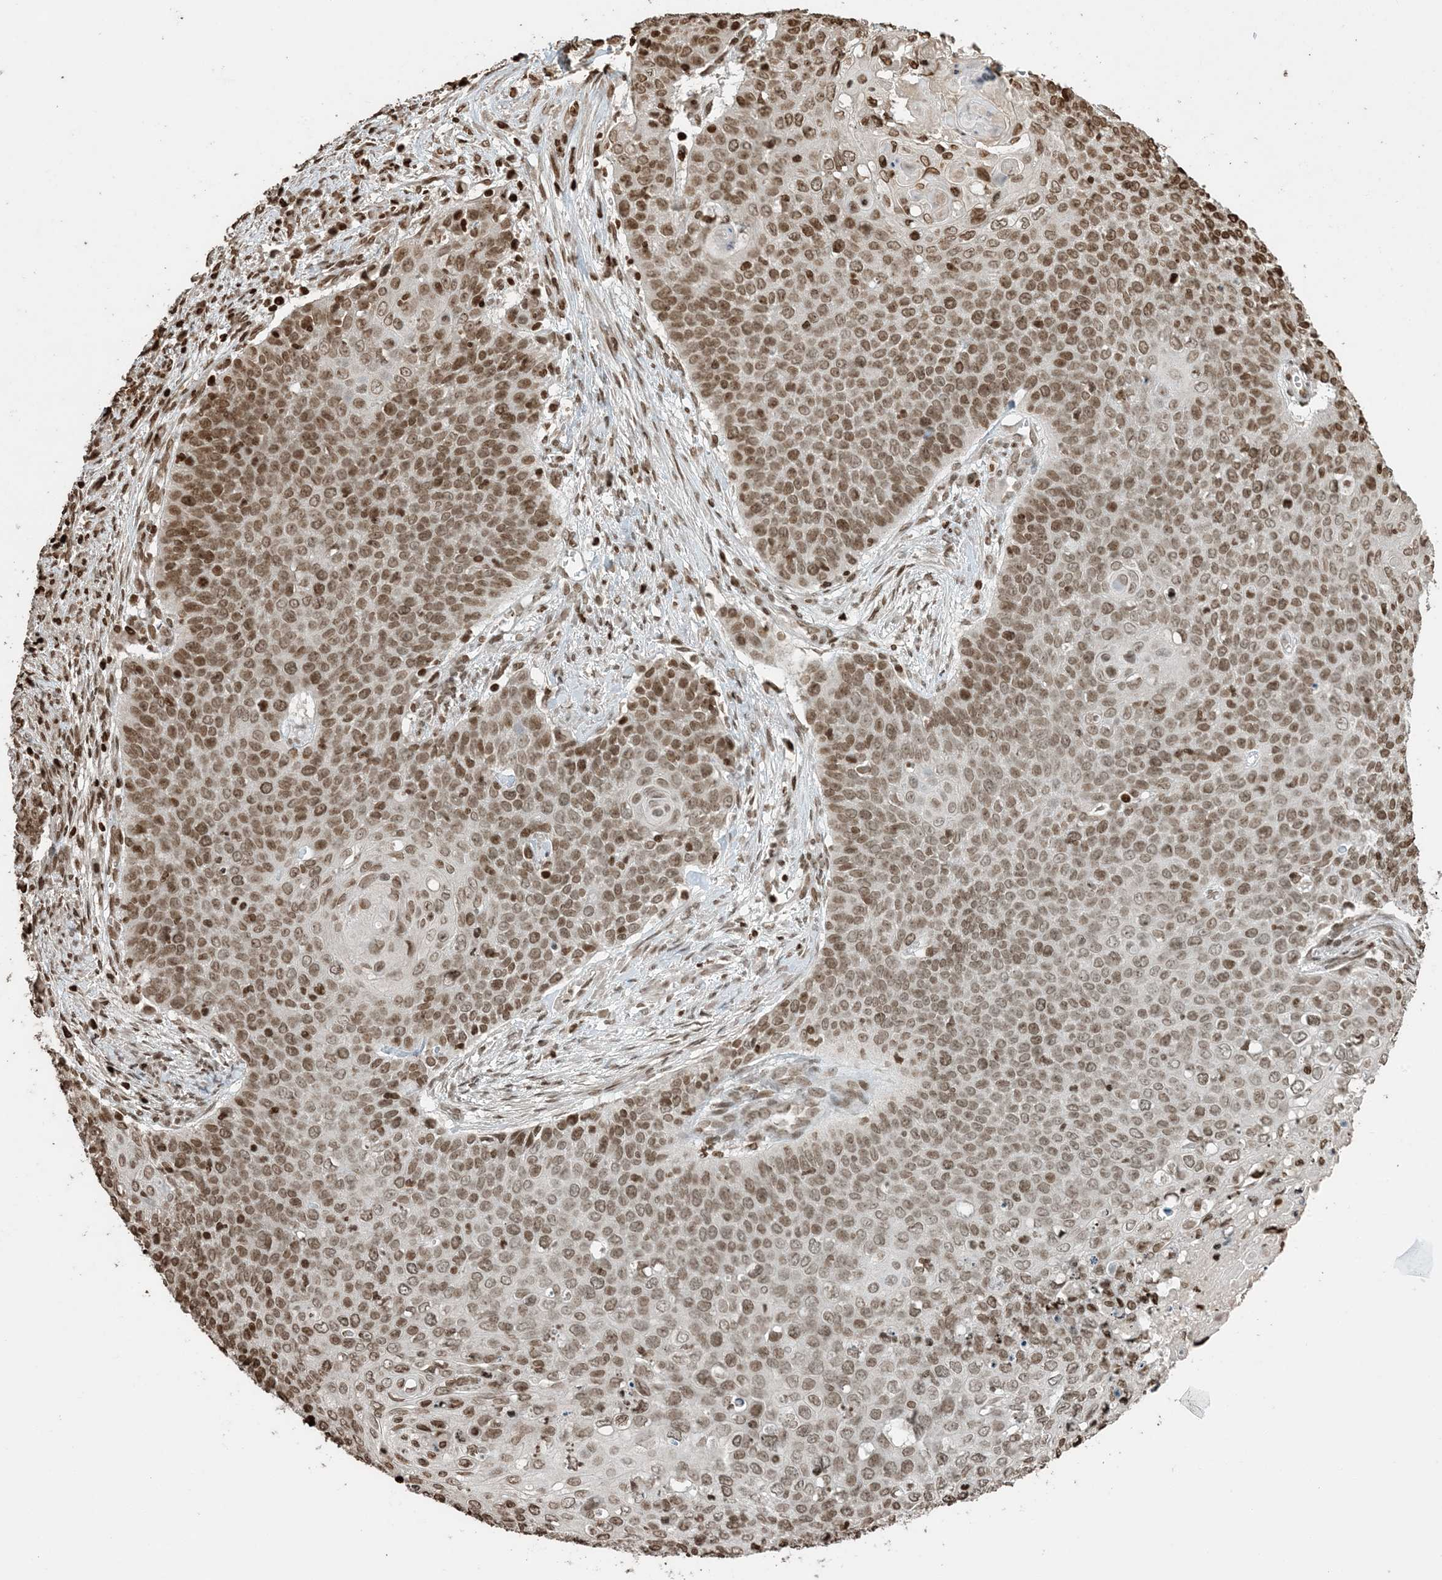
{"staining": {"intensity": "moderate", "quantity": ">75%", "location": "nuclear"}, "tissue": "cervical cancer", "cell_type": "Tumor cells", "image_type": "cancer", "snomed": [{"axis": "morphology", "description": "Squamous cell carcinoma, NOS"}, {"axis": "topography", "description": "Cervix"}], "caption": "Protein expression by IHC reveals moderate nuclear expression in approximately >75% of tumor cells in cervical squamous cell carcinoma. Using DAB (brown) and hematoxylin (blue) stains, captured at high magnification using brightfield microscopy.", "gene": "H3-3B", "patient": {"sex": "female", "age": 39}}